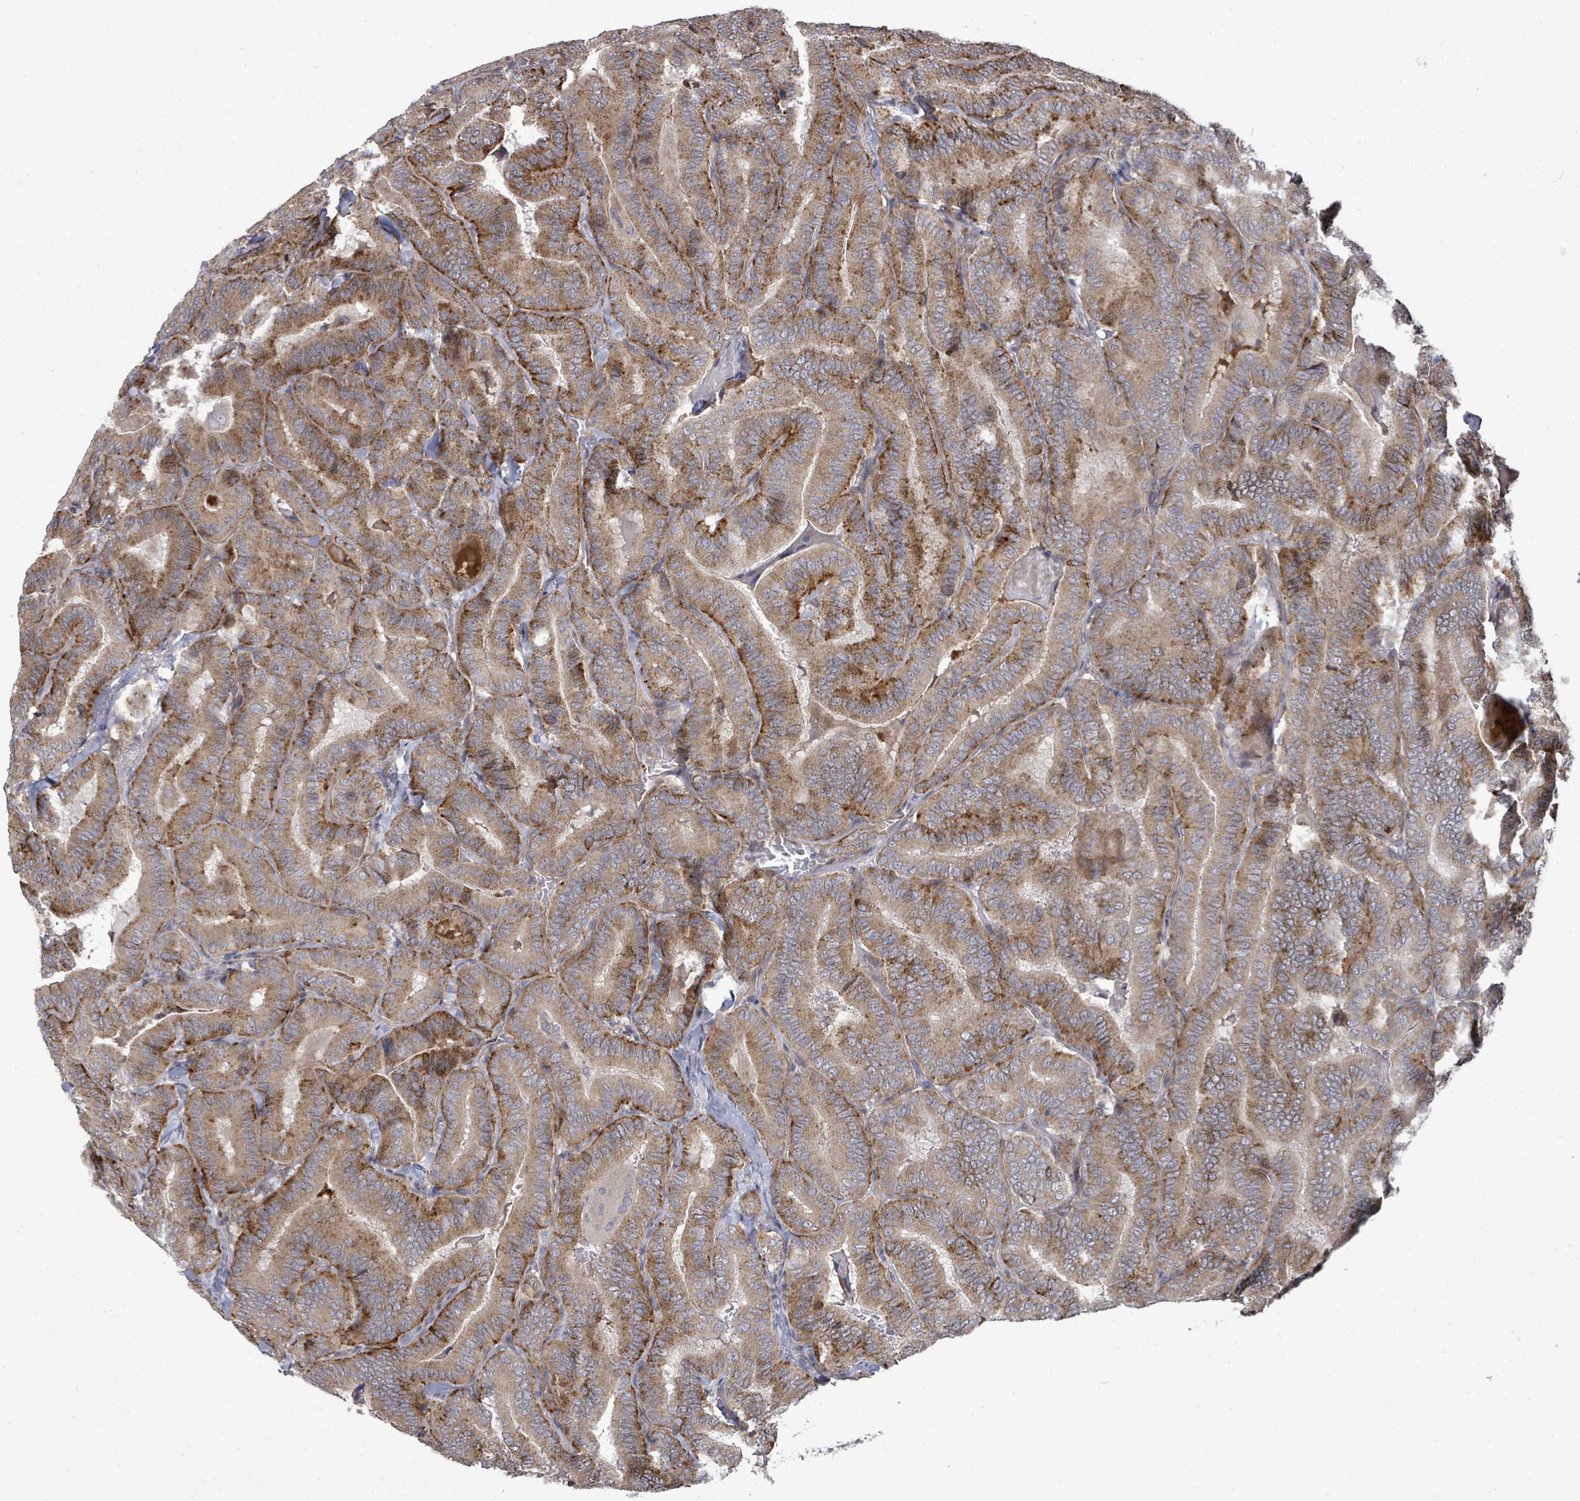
{"staining": {"intensity": "moderate", "quantity": ">75%", "location": "cytoplasmic/membranous"}, "tissue": "thyroid cancer", "cell_type": "Tumor cells", "image_type": "cancer", "snomed": [{"axis": "morphology", "description": "Papillary adenocarcinoma, NOS"}, {"axis": "topography", "description": "Thyroid gland"}], "caption": "Thyroid cancer stained with a protein marker exhibits moderate staining in tumor cells.", "gene": "KRTAP27-1", "patient": {"sex": "male", "age": 61}}